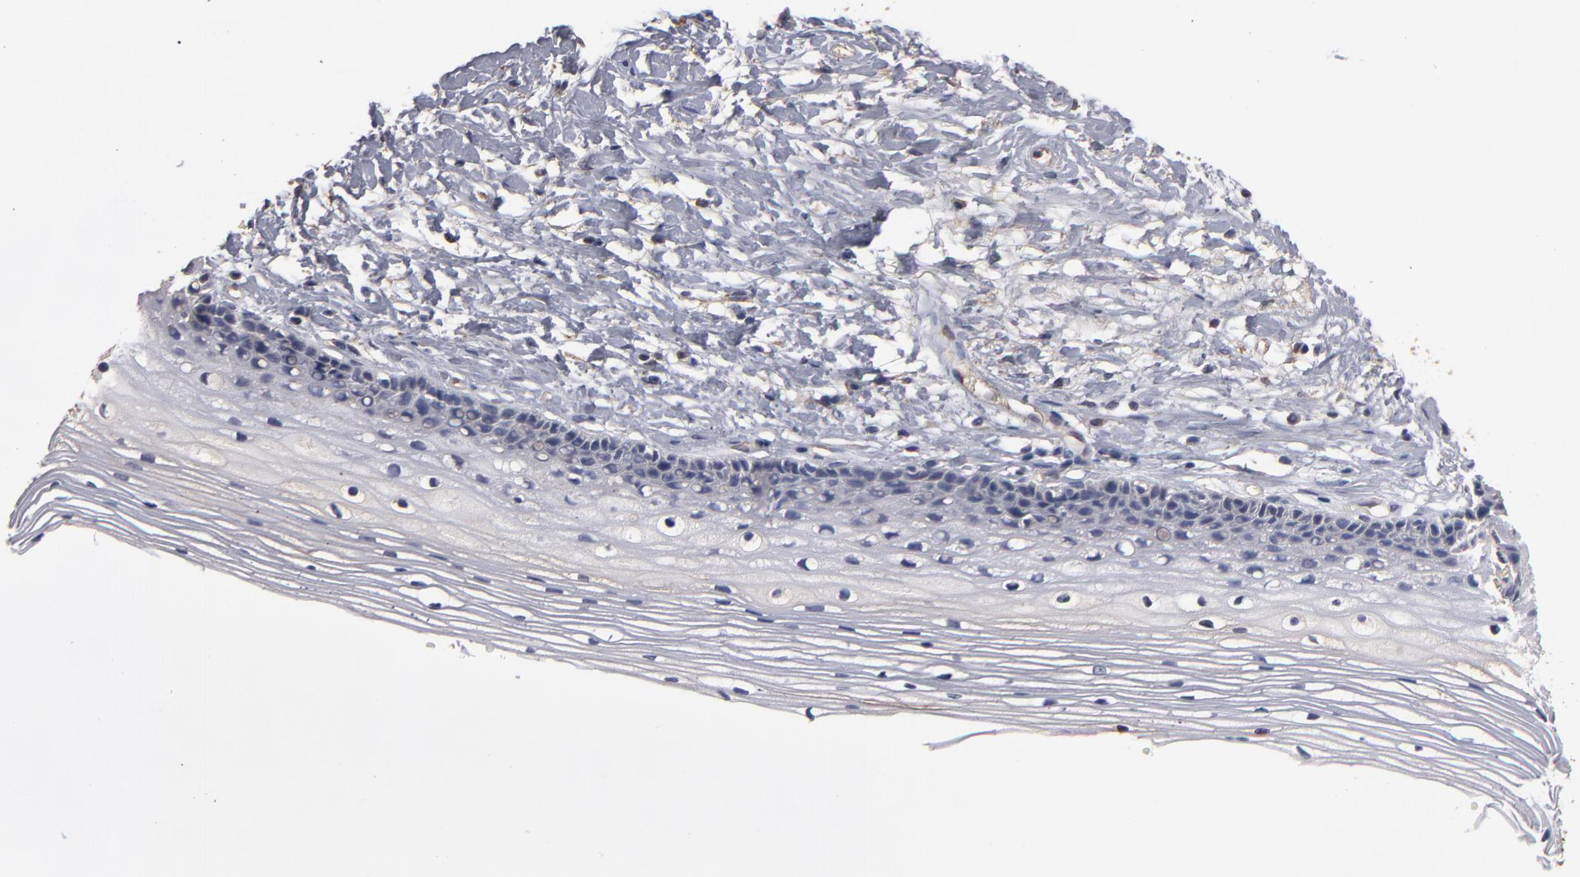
{"staining": {"intensity": "weak", "quantity": "<25%", "location": "cytoplasmic/membranous"}, "tissue": "cervix", "cell_type": "Glandular cells", "image_type": "normal", "snomed": [{"axis": "morphology", "description": "Normal tissue, NOS"}, {"axis": "topography", "description": "Cervix"}], "caption": "The image displays no staining of glandular cells in unremarkable cervix.", "gene": "RO60", "patient": {"sex": "female", "age": 77}}